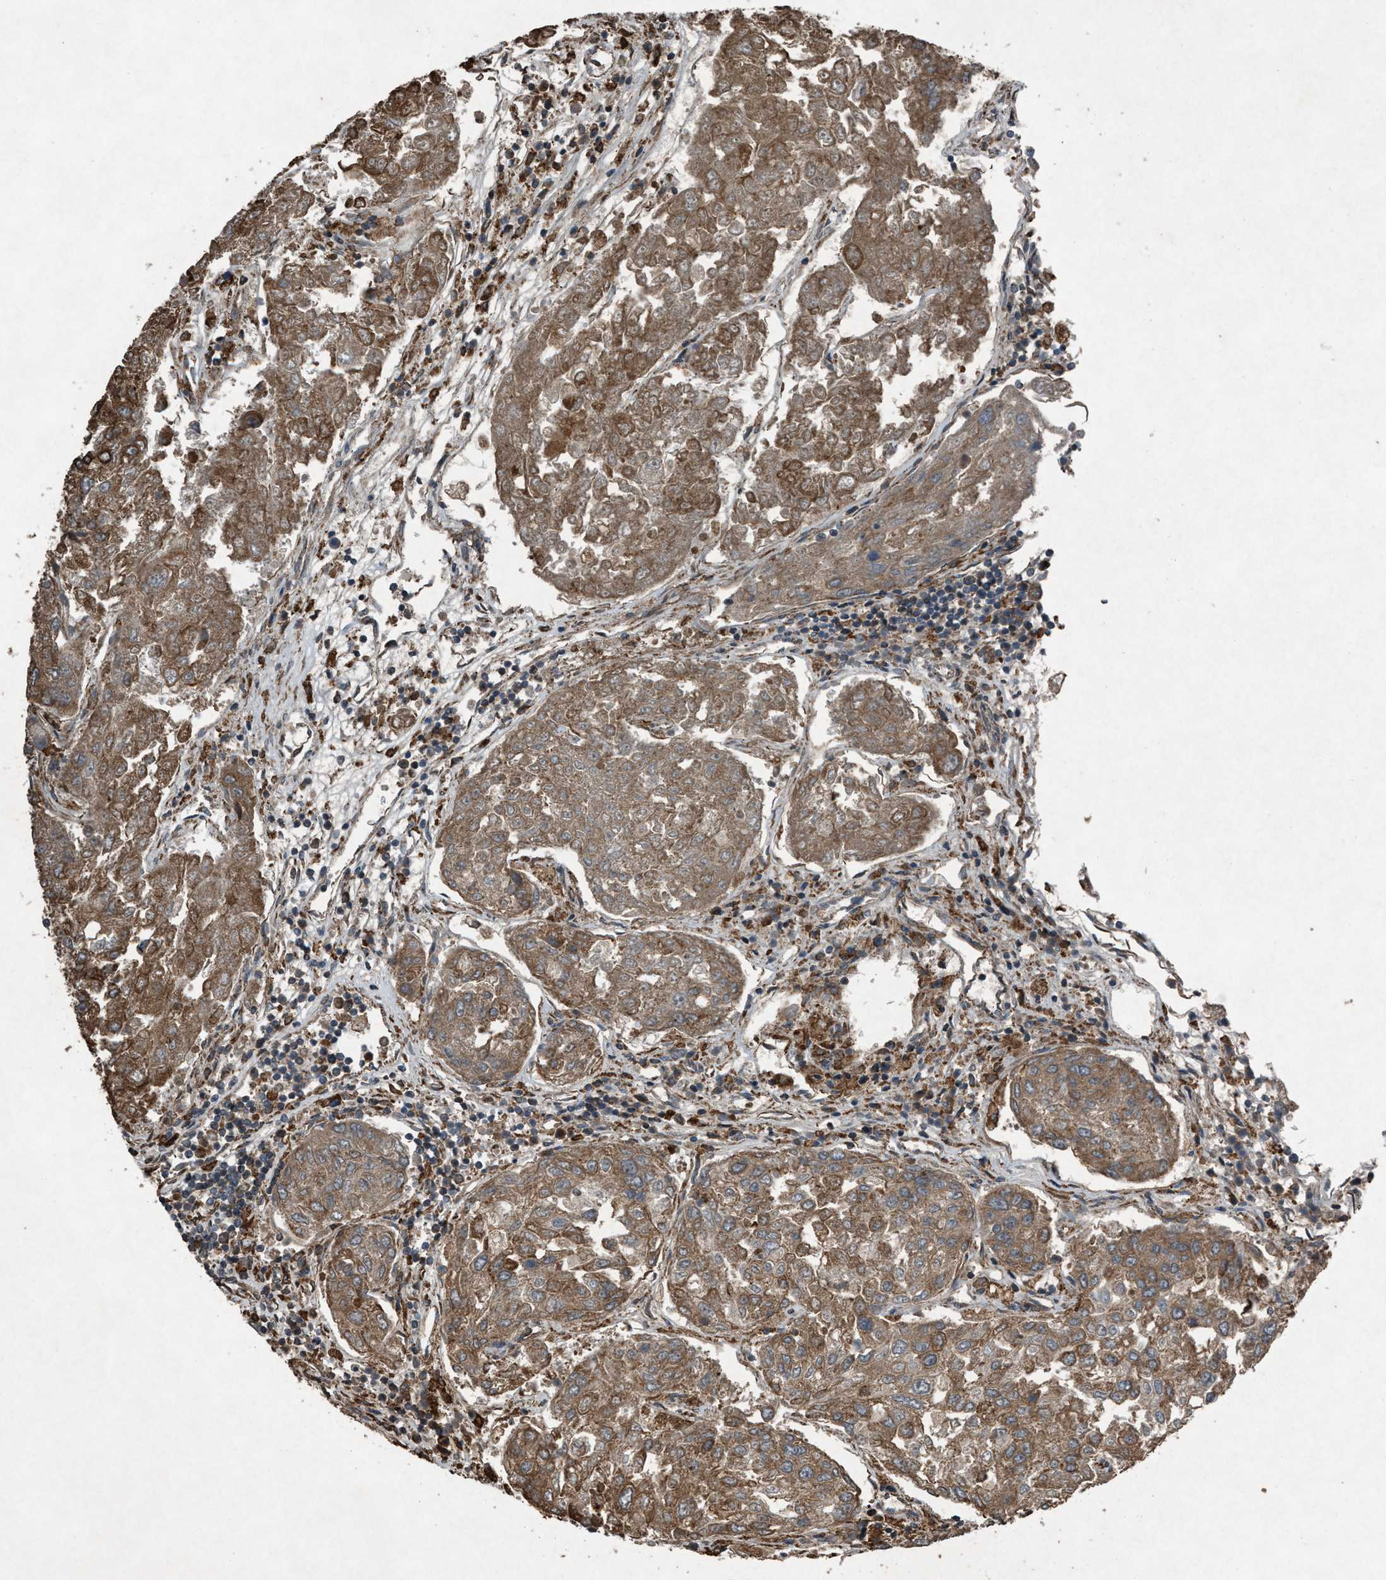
{"staining": {"intensity": "moderate", "quantity": ">75%", "location": "cytoplasmic/membranous"}, "tissue": "urothelial cancer", "cell_type": "Tumor cells", "image_type": "cancer", "snomed": [{"axis": "morphology", "description": "Urothelial carcinoma, High grade"}, {"axis": "topography", "description": "Lymph node"}, {"axis": "topography", "description": "Urinary bladder"}], "caption": "Protein positivity by IHC shows moderate cytoplasmic/membranous positivity in about >75% of tumor cells in high-grade urothelial carcinoma. (IHC, brightfield microscopy, high magnification).", "gene": "CALR", "patient": {"sex": "male", "age": 51}}